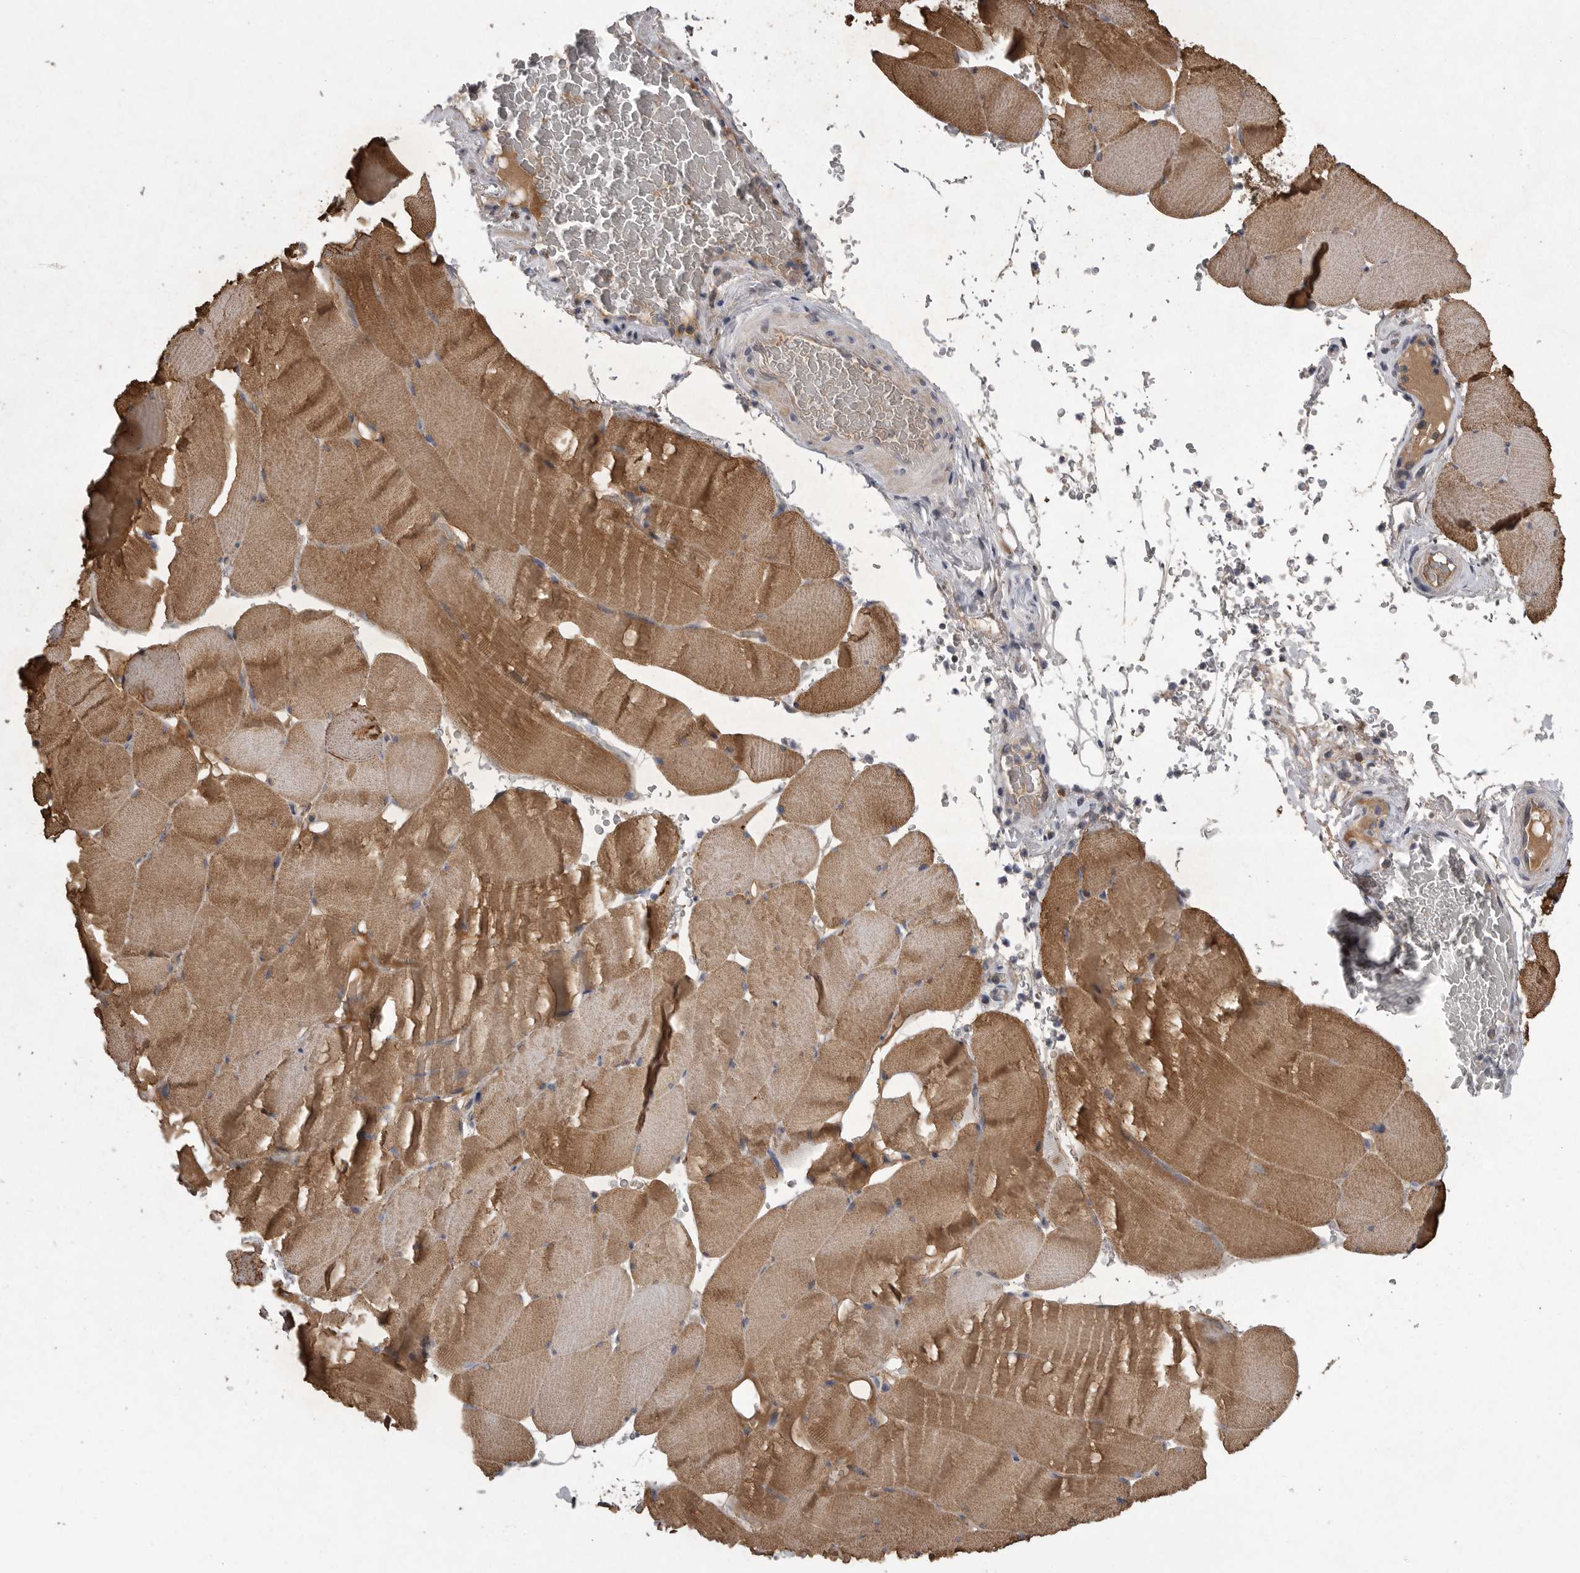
{"staining": {"intensity": "moderate", "quantity": ">75%", "location": "cytoplasmic/membranous"}, "tissue": "skeletal muscle", "cell_type": "Myocytes", "image_type": "normal", "snomed": [{"axis": "morphology", "description": "Normal tissue, NOS"}, {"axis": "topography", "description": "Skeletal muscle"}], "caption": "Skeletal muscle stained with a protein marker displays moderate staining in myocytes.", "gene": "CRP", "patient": {"sex": "male", "age": 62}}